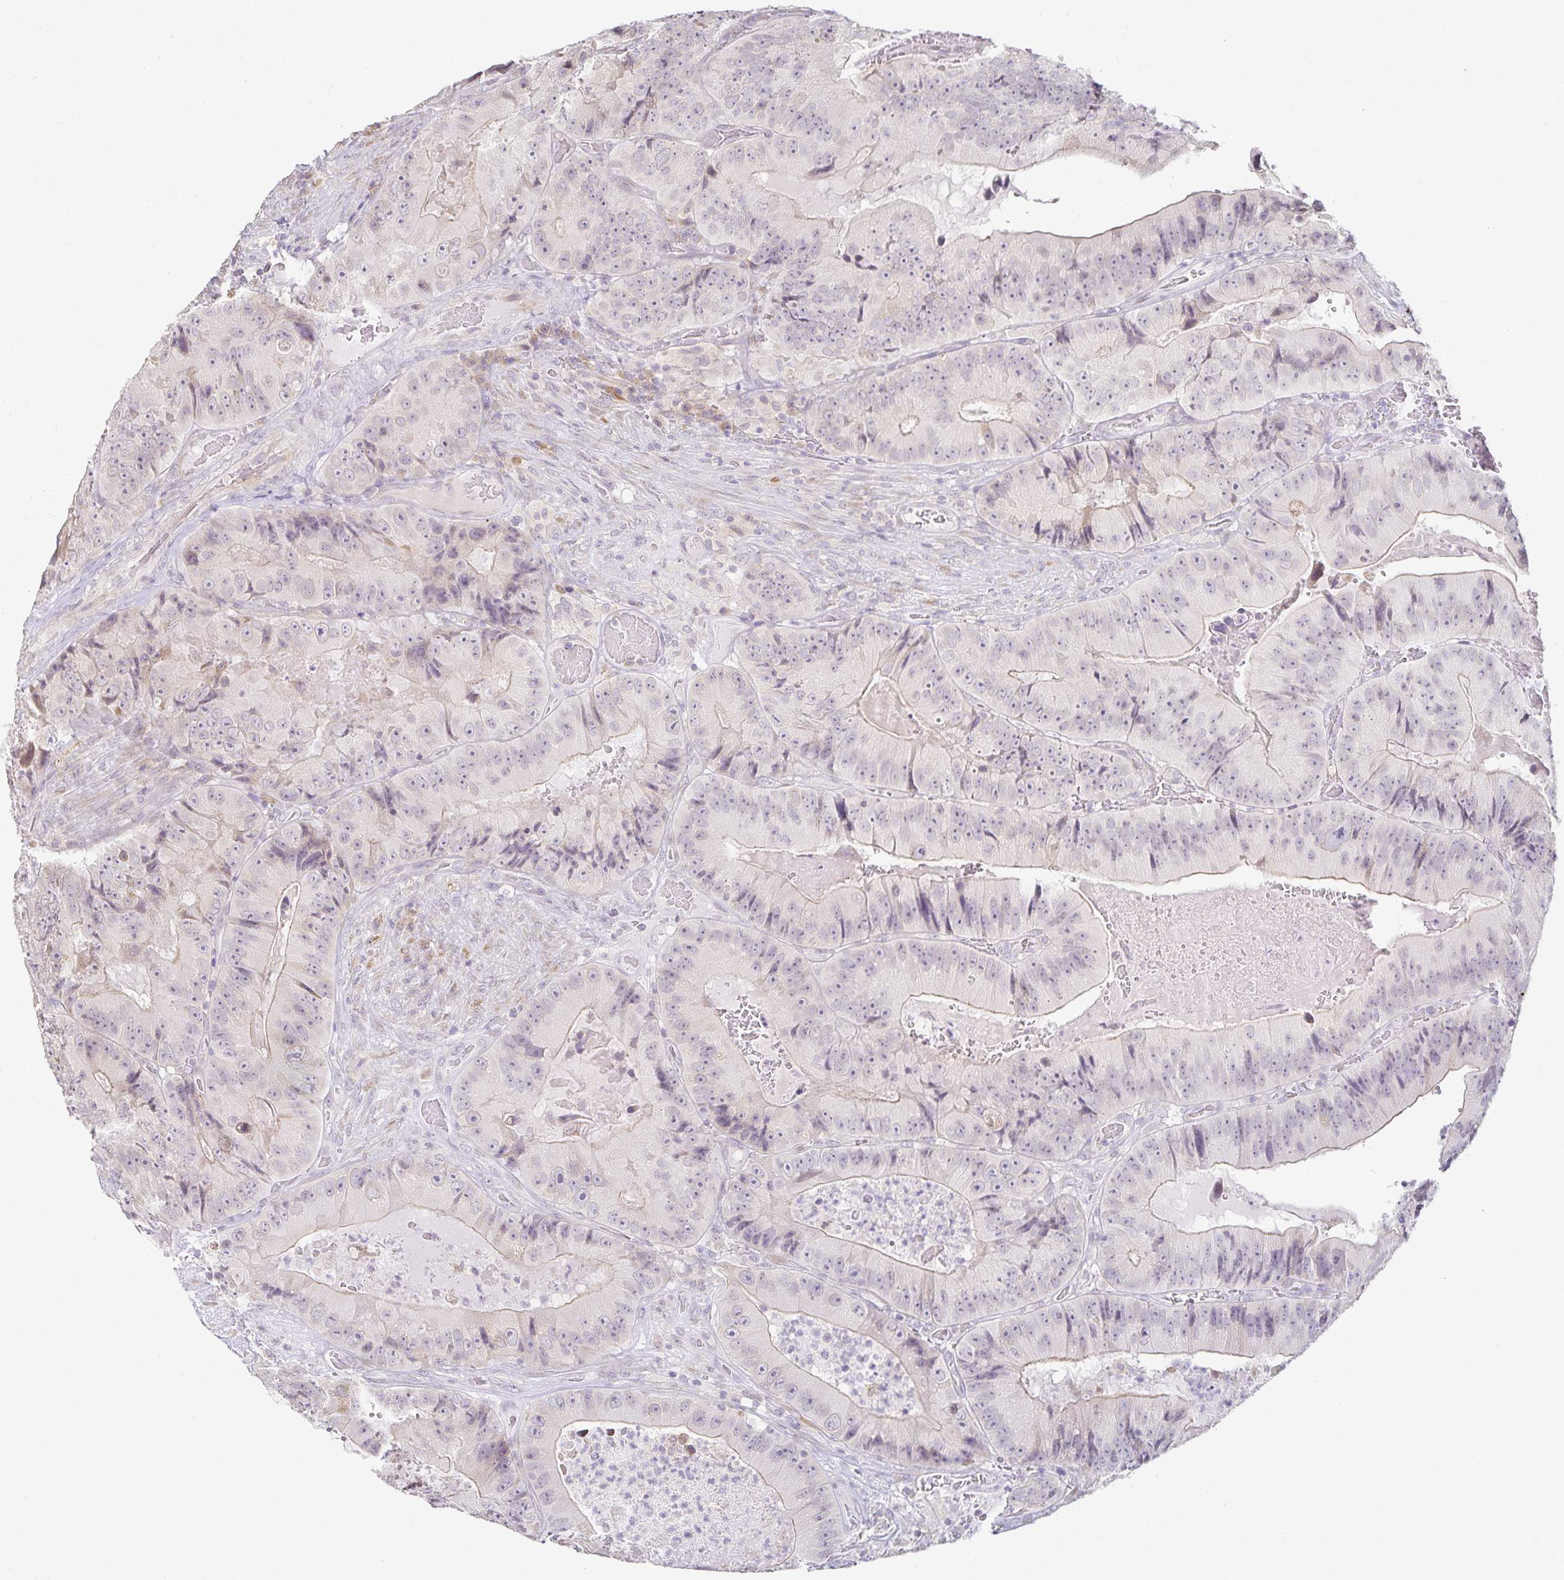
{"staining": {"intensity": "negative", "quantity": "none", "location": "none"}, "tissue": "colorectal cancer", "cell_type": "Tumor cells", "image_type": "cancer", "snomed": [{"axis": "morphology", "description": "Adenocarcinoma, NOS"}, {"axis": "topography", "description": "Colon"}], "caption": "Adenocarcinoma (colorectal) was stained to show a protein in brown. There is no significant staining in tumor cells.", "gene": "GP2", "patient": {"sex": "female", "age": 86}}